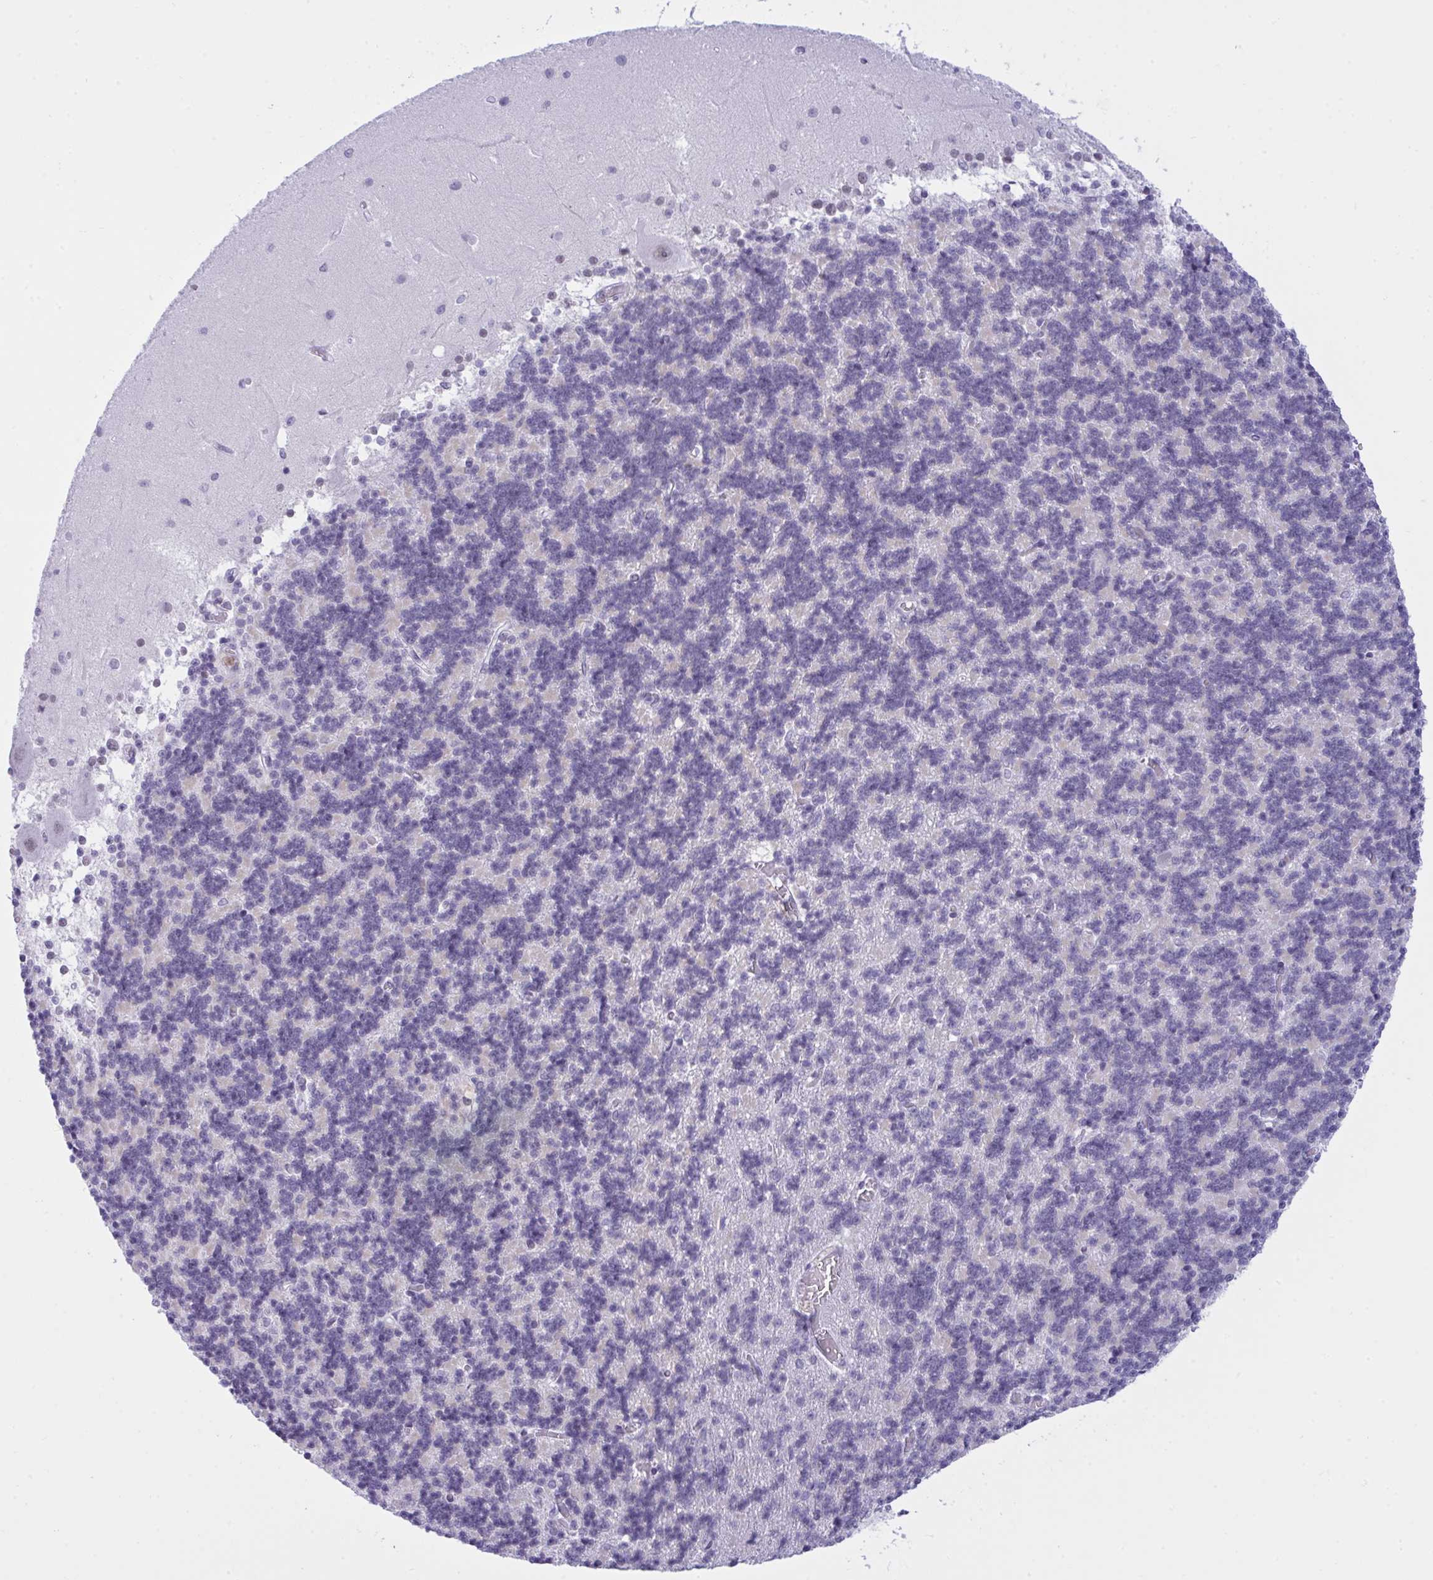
{"staining": {"intensity": "negative", "quantity": "none", "location": "none"}, "tissue": "cerebellum", "cell_type": "Cells in granular layer", "image_type": "normal", "snomed": [{"axis": "morphology", "description": "Normal tissue, NOS"}, {"axis": "topography", "description": "Cerebellum"}], "caption": "DAB immunohistochemical staining of unremarkable human cerebellum shows no significant positivity in cells in granular layer.", "gene": "ELN", "patient": {"sex": "male", "age": 37}}